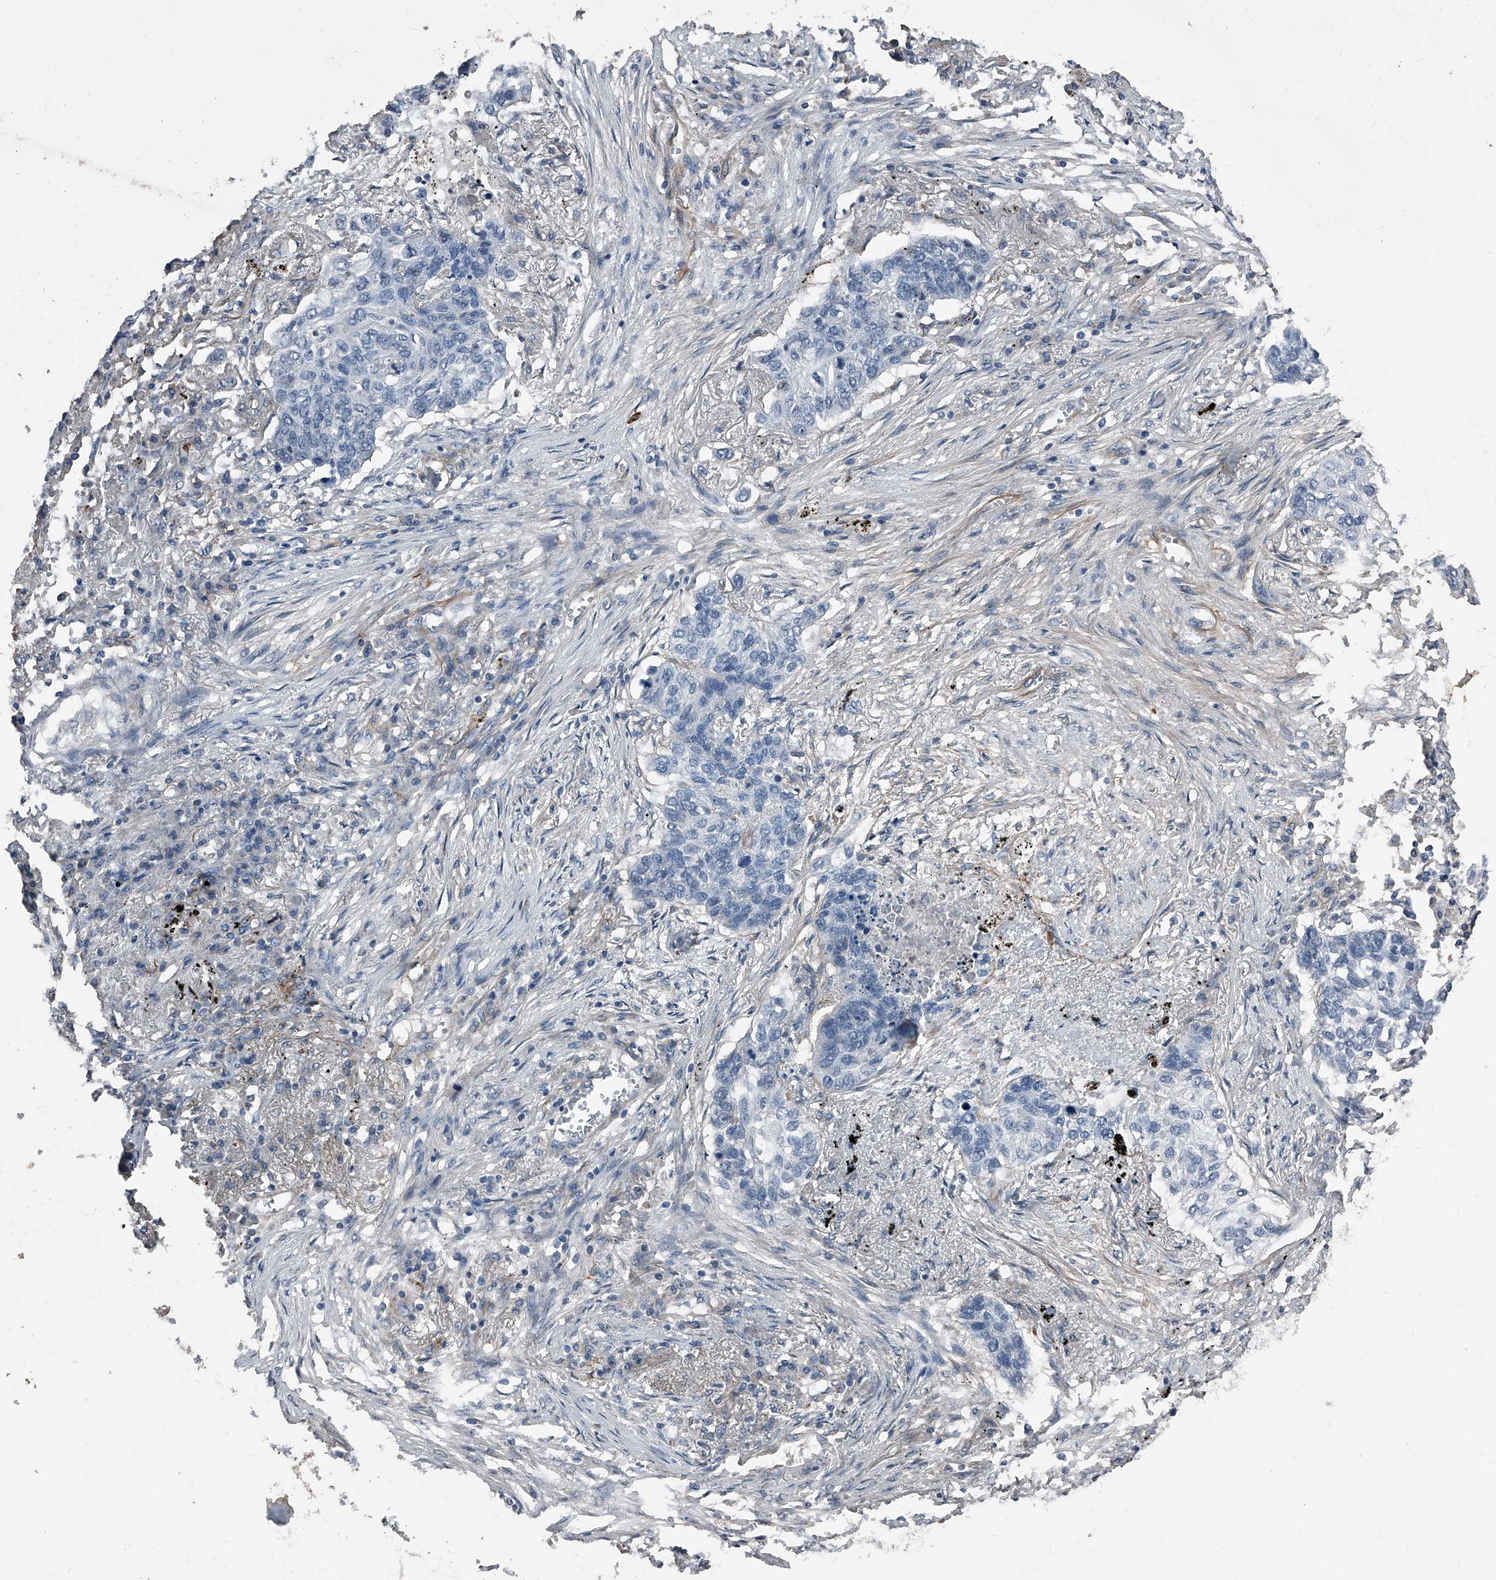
{"staining": {"intensity": "negative", "quantity": "none", "location": "none"}, "tissue": "lung cancer", "cell_type": "Tumor cells", "image_type": "cancer", "snomed": [{"axis": "morphology", "description": "Squamous cell carcinoma, NOS"}, {"axis": "topography", "description": "Lung"}], "caption": "DAB (3,3'-diaminobenzidine) immunohistochemical staining of lung cancer displays no significant expression in tumor cells.", "gene": "PHACTR1", "patient": {"sex": "female", "age": 63}}